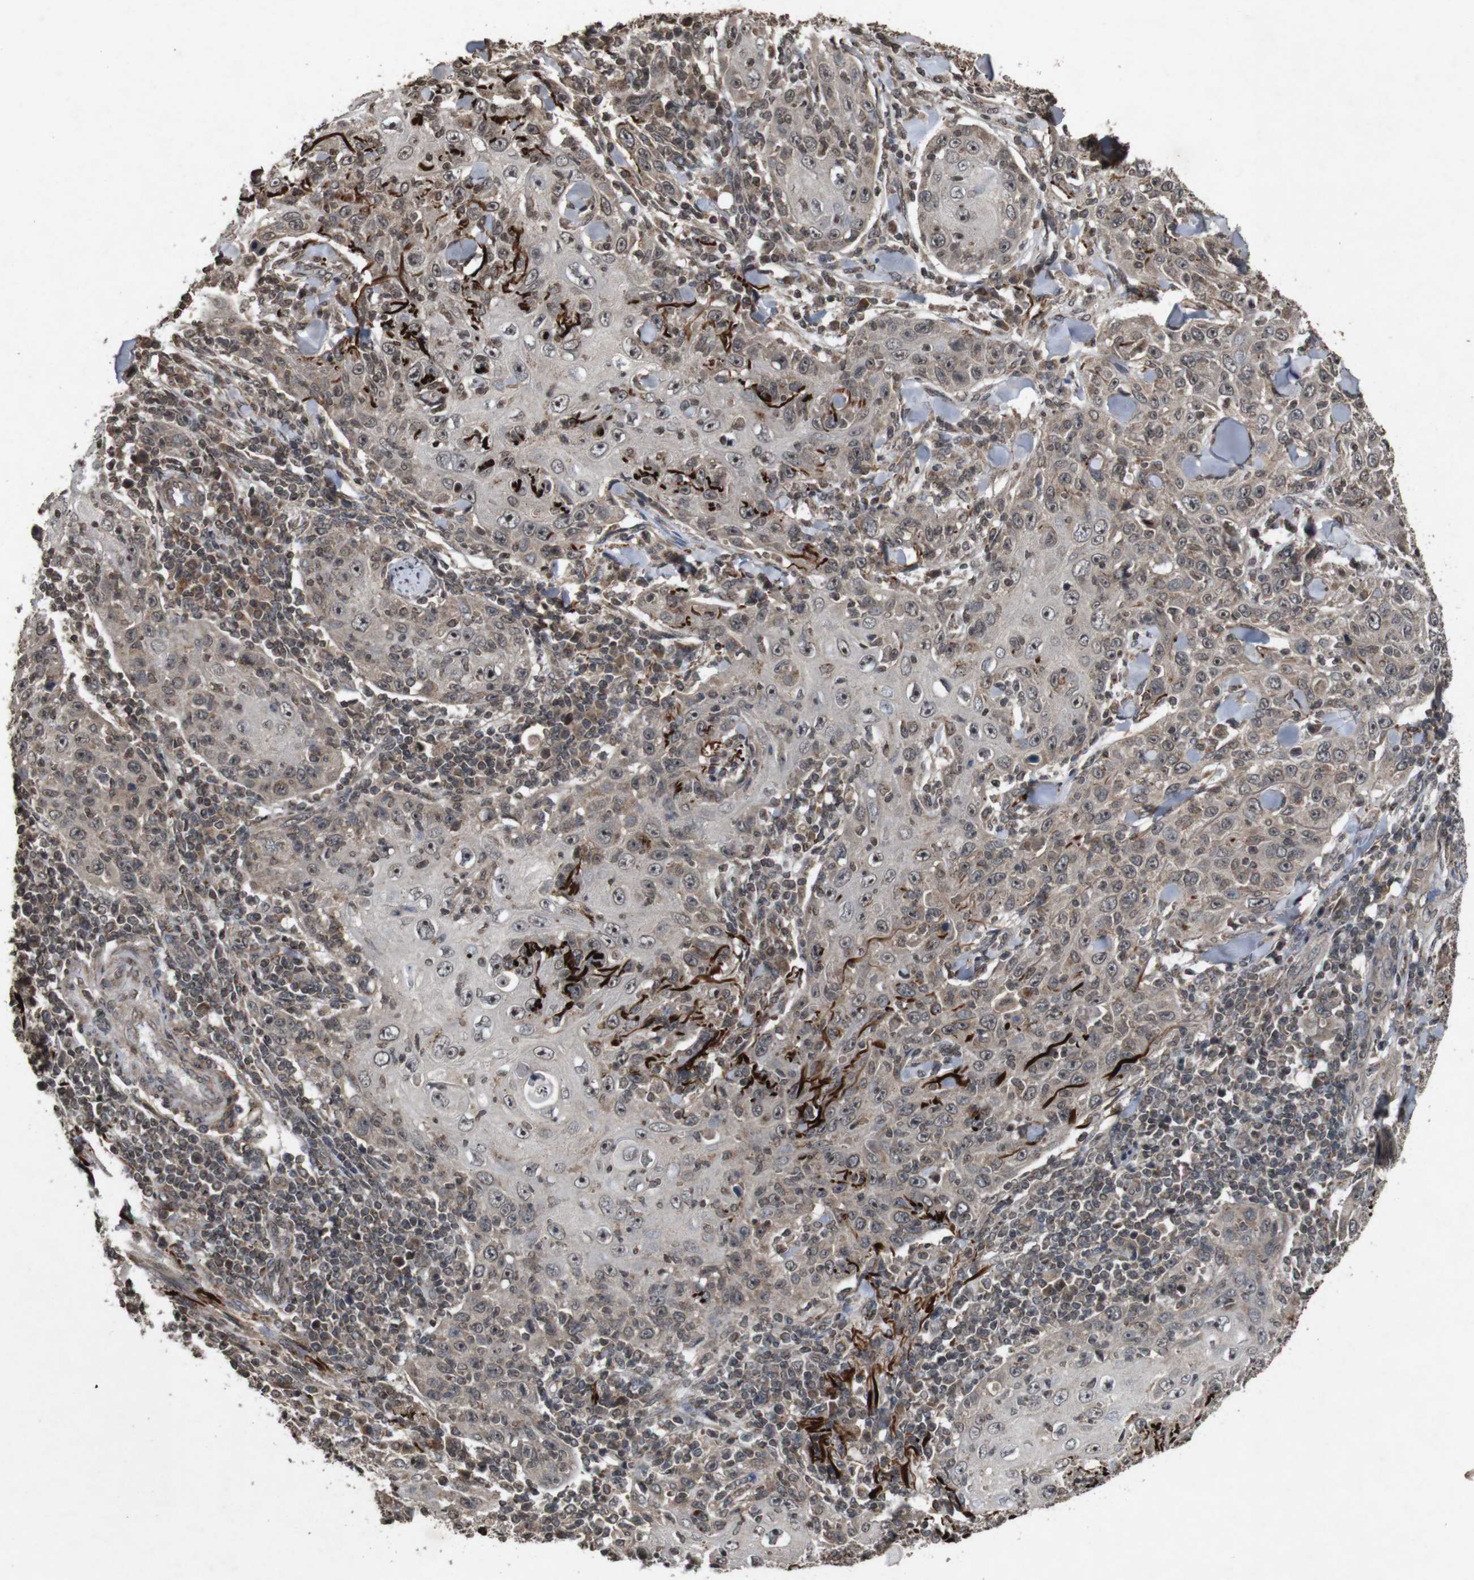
{"staining": {"intensity": "weak", "quantity": ">75%", "location": "cytoplasmic/membranous,nuclear"}, "tissue": "skin cancer", "cell_type": "Tumor cells", "image_type": "cancer", "snomed": [{"axis": "morphology", "description": "Squamous cell carcinoma, NOS"}, {"axis": "topography", "description": "Skin"}], "caption": "A histopathology image showing weak cytoplasmic/membranous and nuclear positivity in about >75% of tumor cells in skin cancer, as visualized by brown immunohistochemical staining.", "gene": "SORL1", "patient": {"sex": "female", "age": 88}}